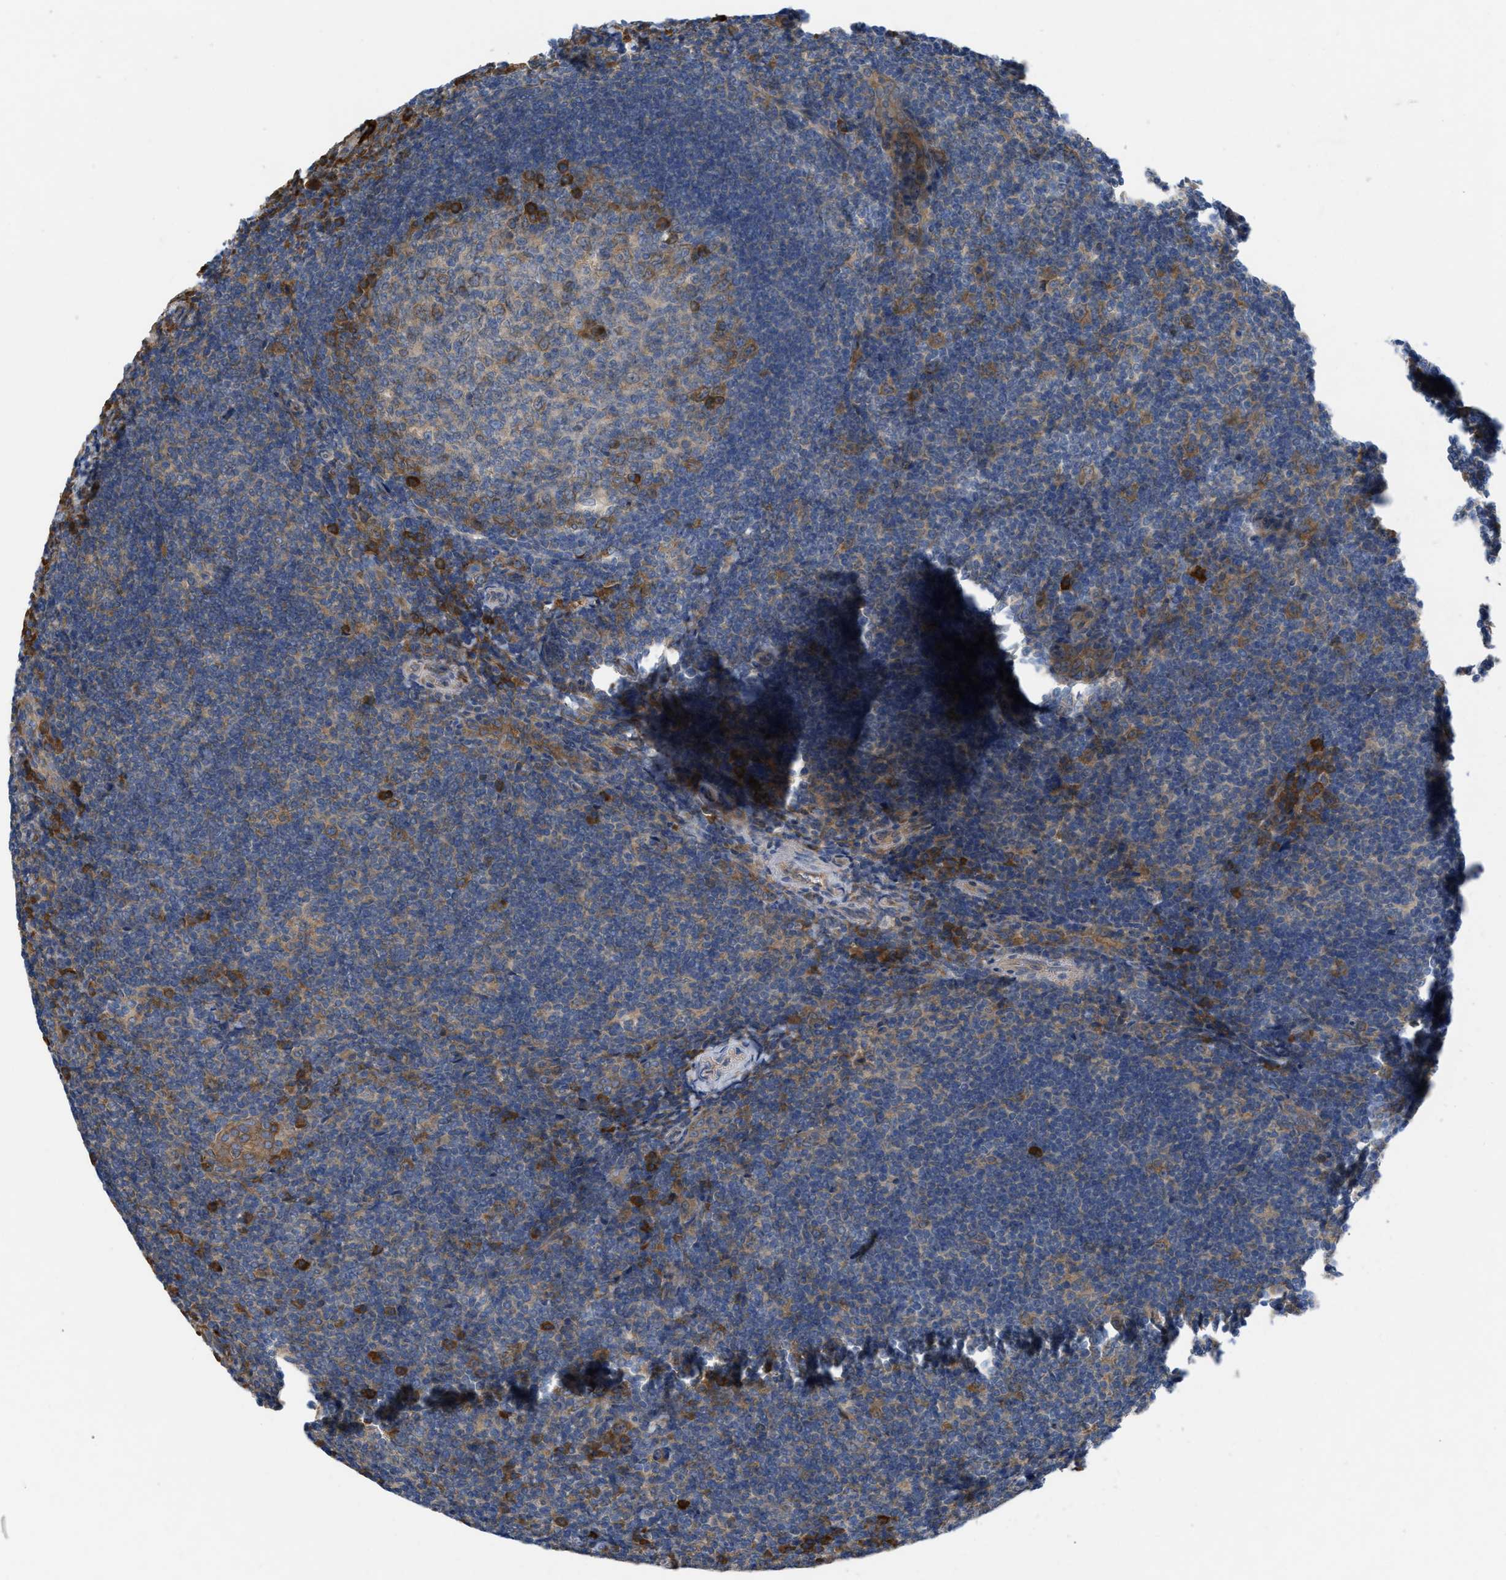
{"staining": {"intensity": "strong", "quantity": "<25%", "location": "cytoplasmic/membranous"}, "tissue": "tonsil", "cell_type": "Germinal center cells", "image_type": "normal", "snomed": [{"axis": "morphology", "description": "Normal tissue, NOS"}, {"axis": "topography", "description": "Tonsil"}], "caption": "About <25% of germinal center cells in normal tonsil demonstrate strong cytoplasmic/membranous protein expression as visualized by brown immunohistochemical staining.", "gene": "TMEM131", "patient": {"sex": "male", "age": 37}}